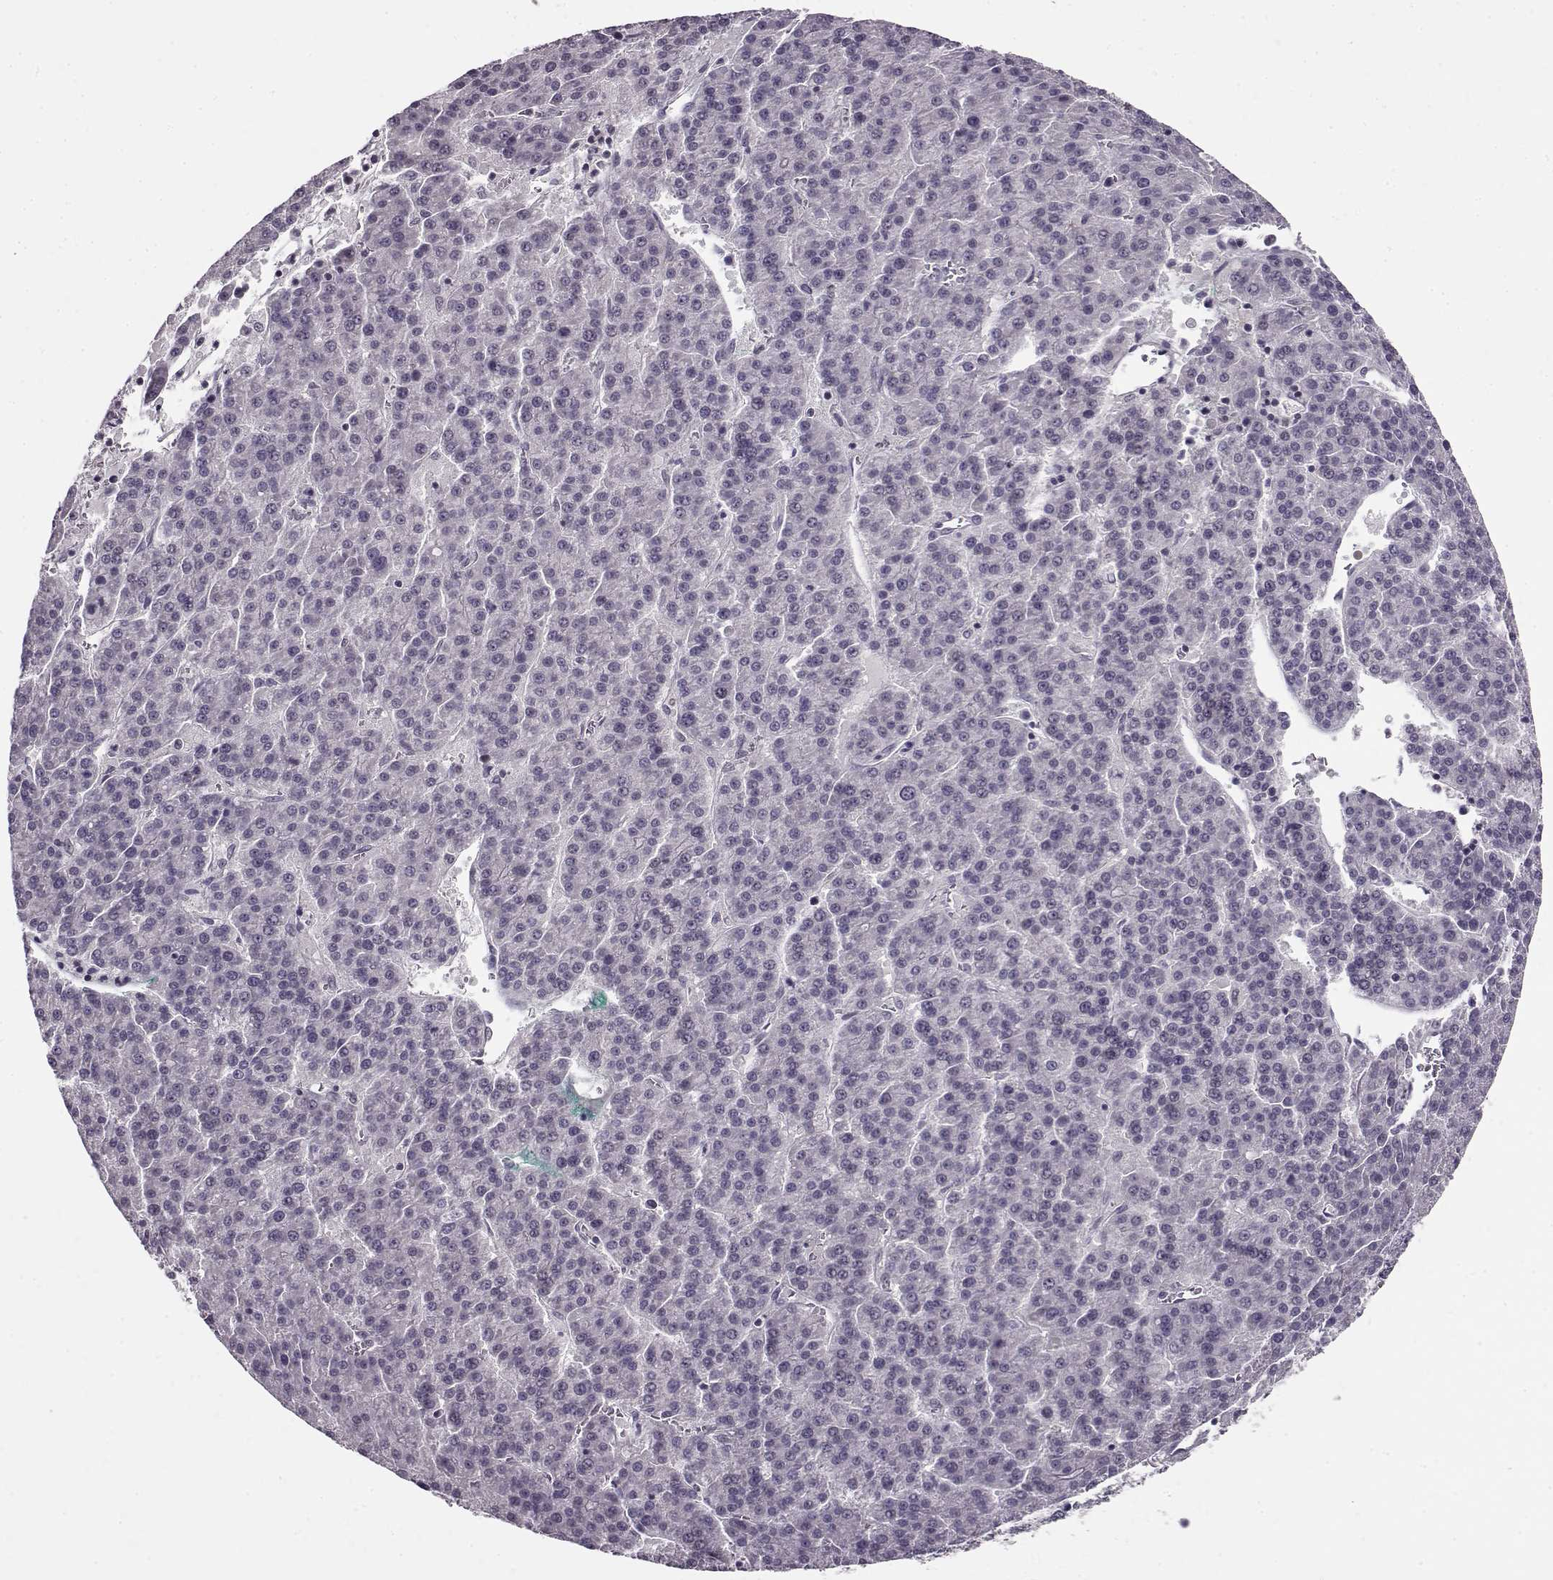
{"staining": {"intensity": "negative", "quantity": "none", "location": "none"}, "tissue": "liver cancer", "cell_type": "Tumor cells", "image_type": "cancer", "snomed": [{"axis": "morphology", "description": "Carcinoma, Hepatocellular, NOS"}, {"axis": "topography", "description": "Liver"}], "caption": "This is an immunohistochemistry micrograph of liver cancer (hepatocellular carcinoma). There is no expression in tumor cells.", "gene": "RP1L1", "patient": {"sex": "female", "age": 58}}